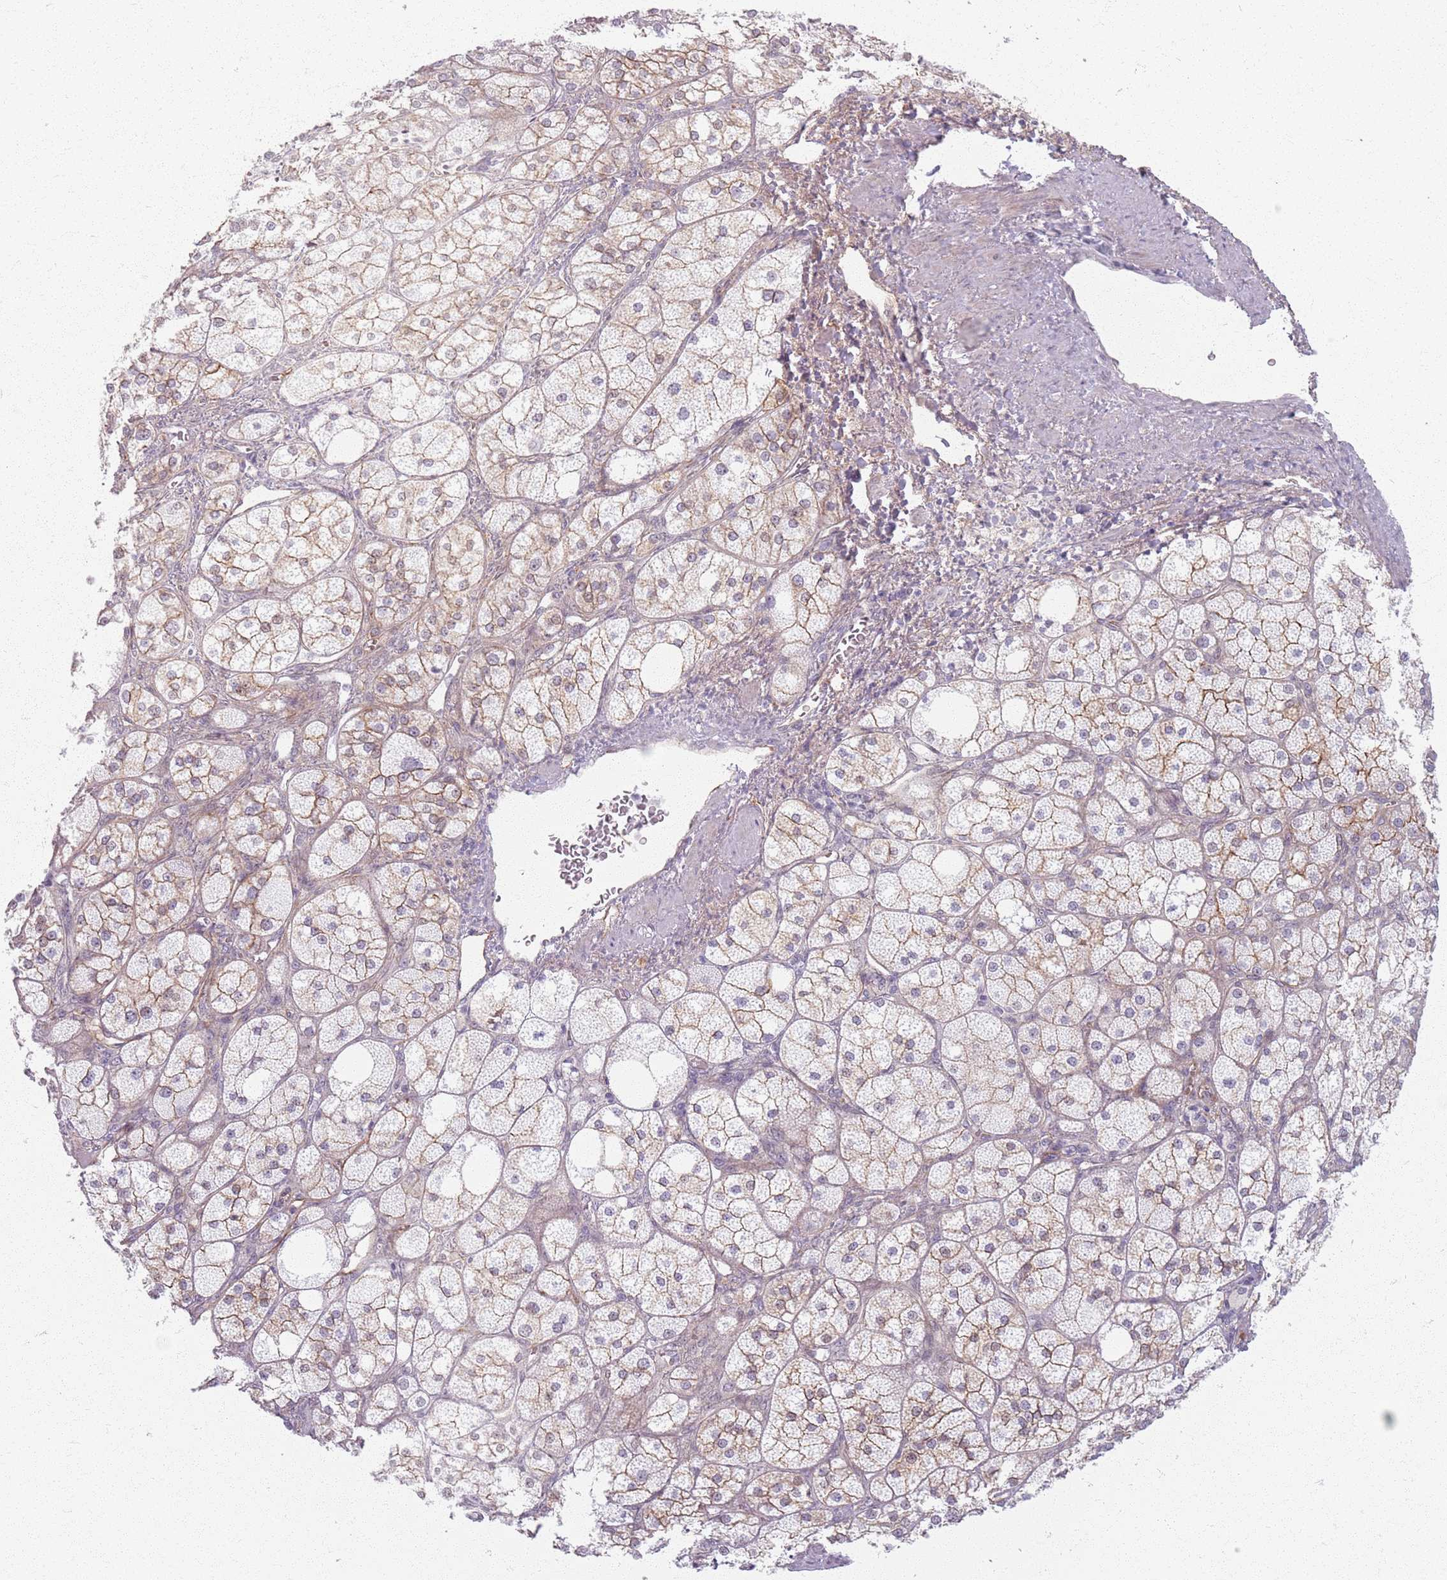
{"staining": {"intensity": "weak", "quantity": "25%-75%", "location": "cytoplasmic/membranous"}, "tissue": "adrenal gland", "cell_type": "Glandular cells", "image_type": "normal", "snomed": [{"axis": "morphology", "description": "Normal tissue, NOS"}, {"axis": "topography", "description": "Adrenal gland"}], "caption": "Immunohistochemical staining of benign human adrenal gland displays weak cytoplasmic/membranous protein positivity in about 25%-75% of glandular cells.", "gene": "KCNA5", "patient": {"sex": "male", "age": 61}}